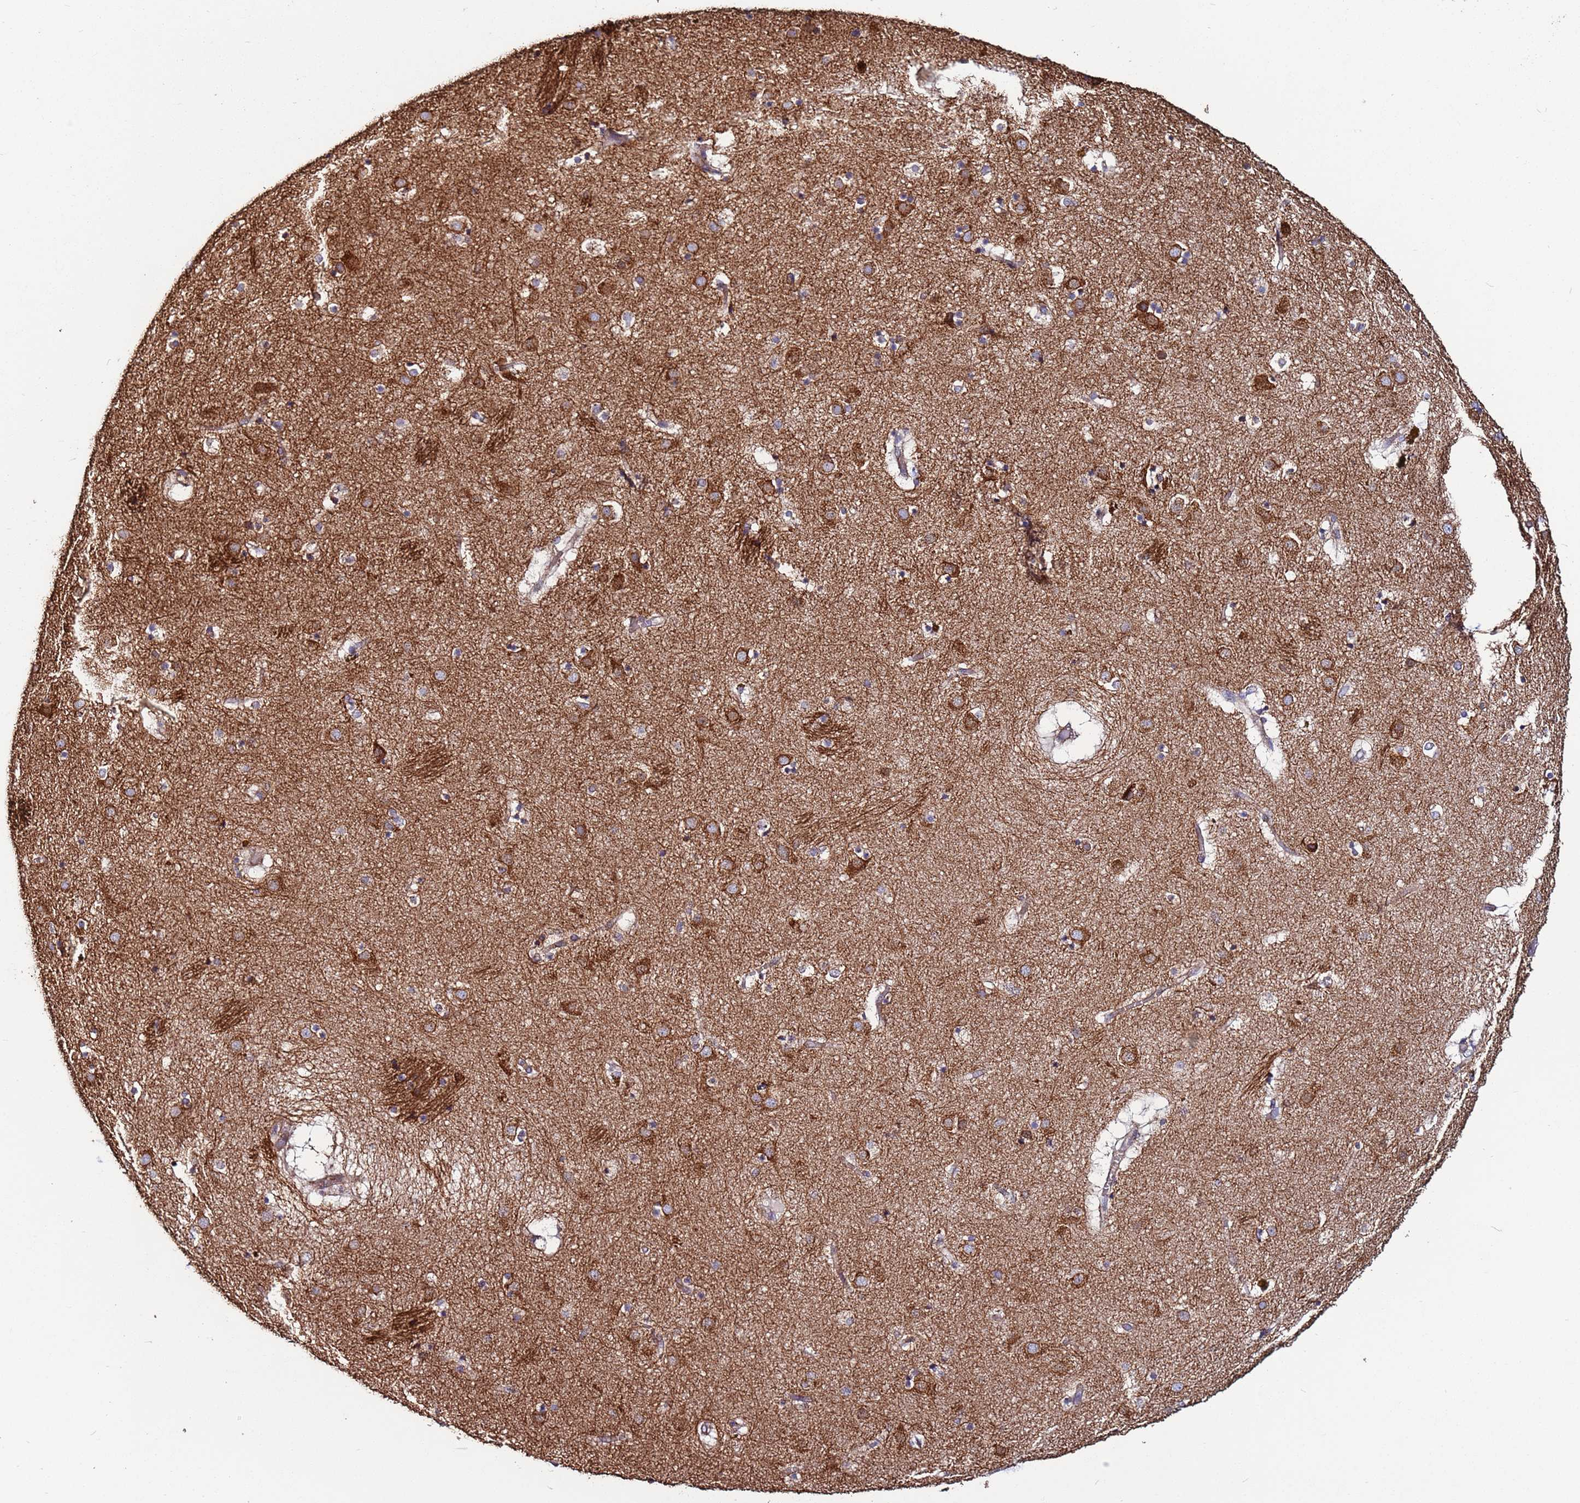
{"staining": {"intensity": "moderate", "quantity": ">75%", "location": "cytoplasmic/membranous"}, "tissue": "caudate", "cell_type": "Glial cells", "image_type": "normal", "snomed": [{"axis": "morphology", "description": "Normal tissue, NOS"}, {"axis": "topography", "description": "Lateral ventricle wall"}], "caption": "Caudate stained for a protein exhibits moderate cytoplasmic/membranous positivity in glial cells. (DAB (3,3'-diaminobenzidine) IHC, brown staining for protein, blue staining for nuclei).", "gene": "ZBTB39", "patient": {"sex": "male", "age": 70}}